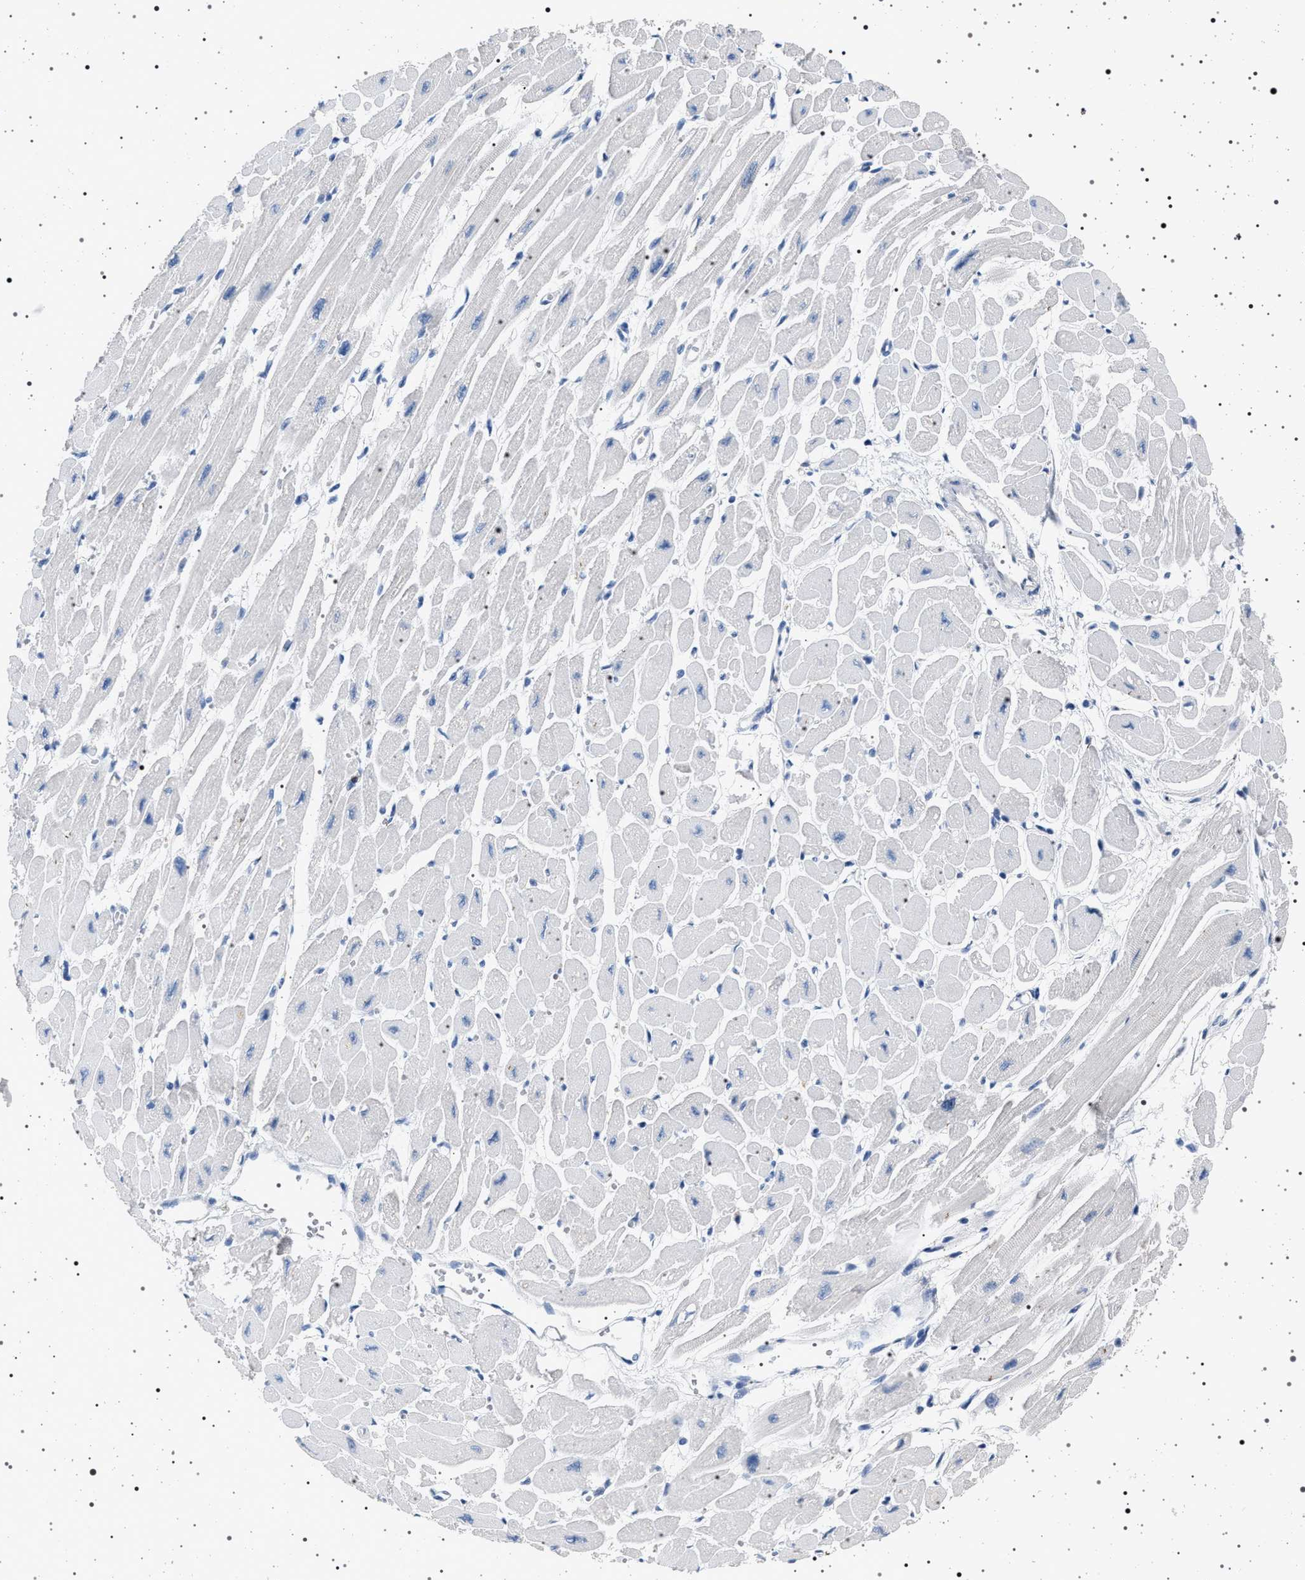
{"staining": {"intensity": "negative", "quantity": "none", "location": "none"}, "tissue": "heart muscle", "cell_type": "Cardiomyocytes", "image_type": "normal", "snomed": [{"axis": "morphology", "description": "Normal tissue, NOS"}, {"axis": "topography", "description": "Heart"}], "caption": "Immunohistochemistry of unremarkable heart muscle shows no expression in cardiomyocytes. (IHC, brightfield microscopy, high magnification).", "gene": "NAT9", "patient": {"sex": "female", "age": 54}}